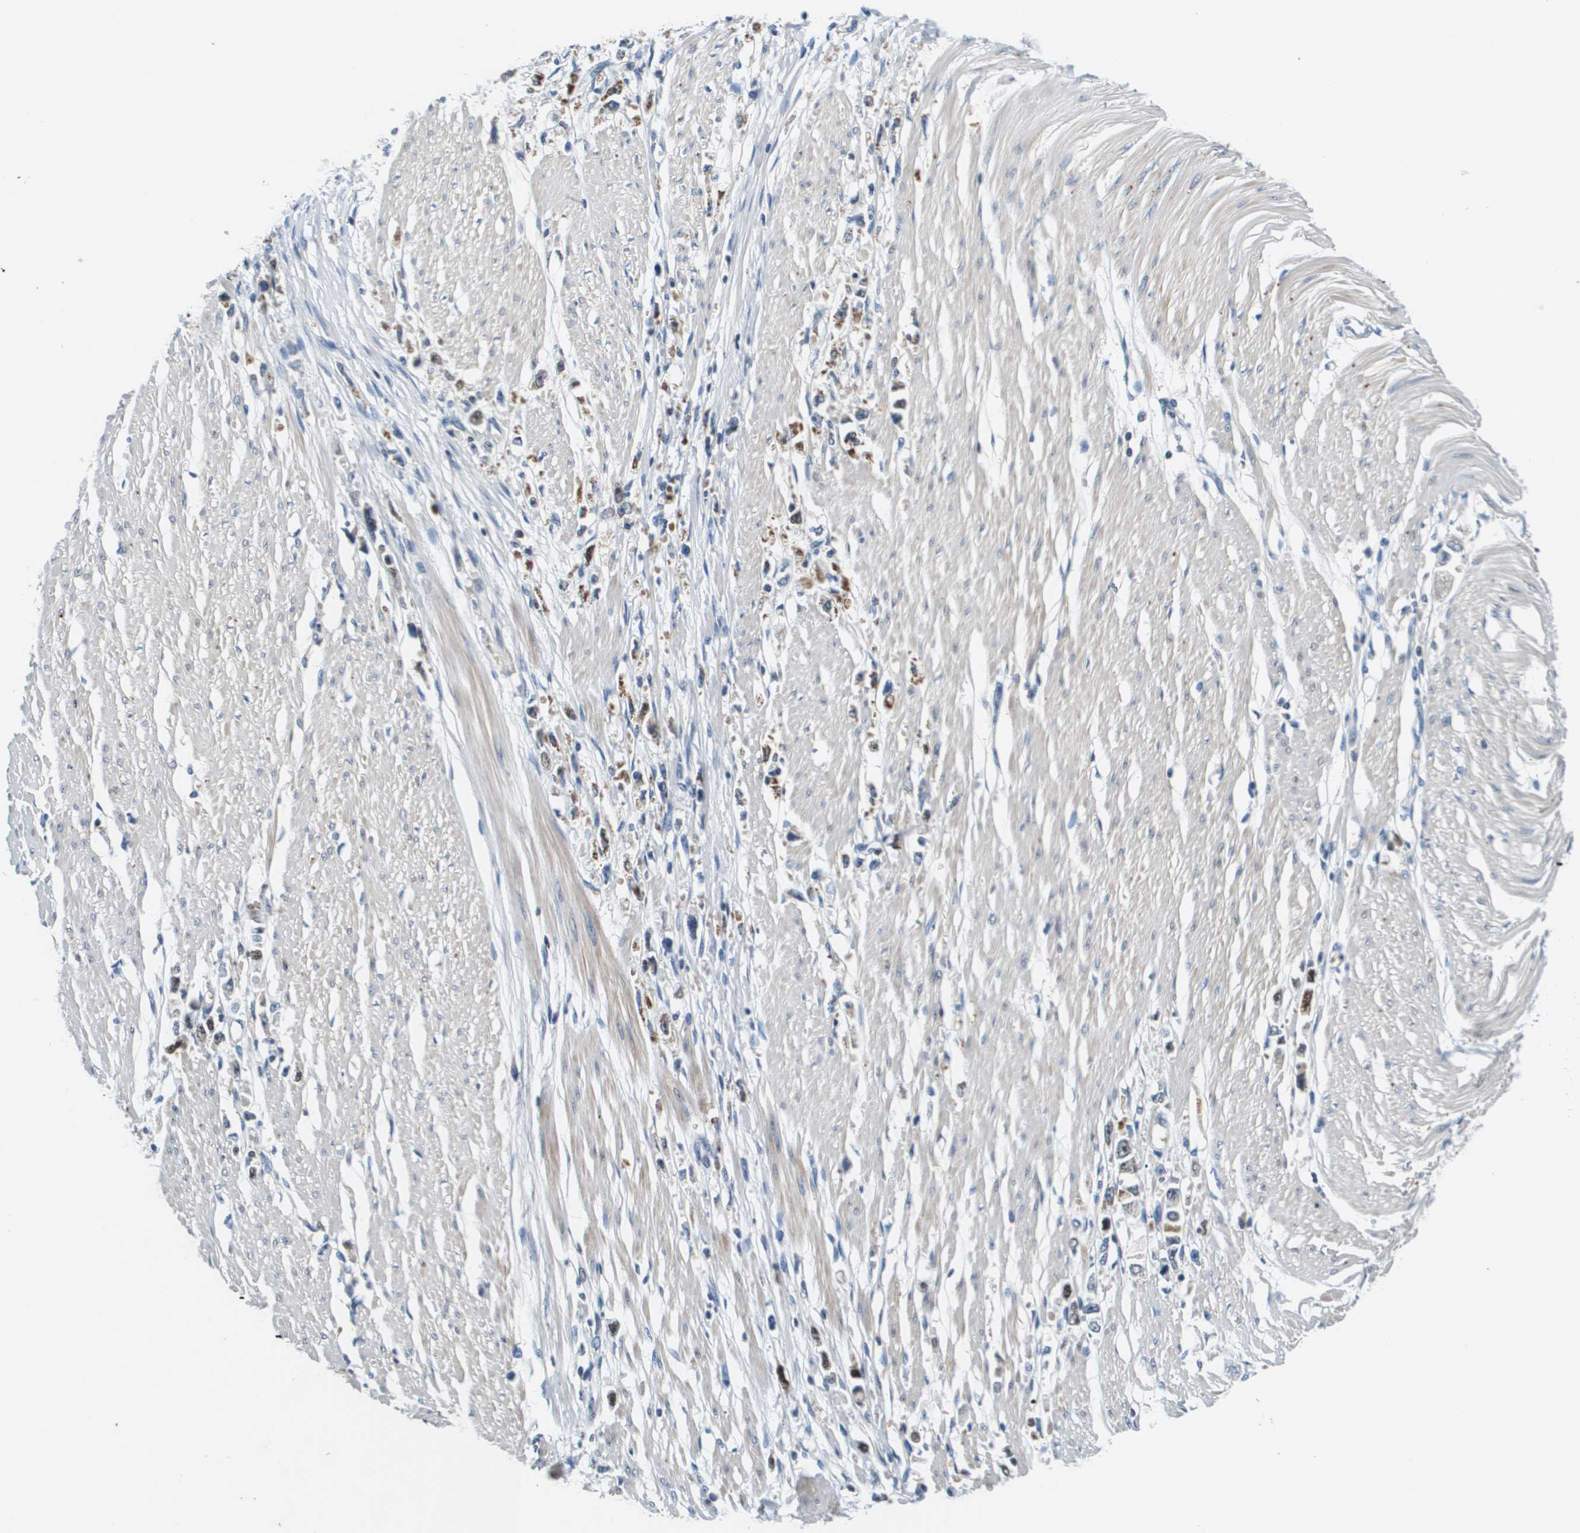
{"staining": {"intensity": "moderate", "quantity": "<25%", "location": "cytoplasmic/membranous"}, "tissue": "stomach cancer", "cell_type": "Tumor cells", "image_type": "cancer", "snomed": [{"axis": "morphology", "description": "Adenocarcinoma, NOS"}, {"axis": "topography", "description": "Stomach"}], "caption": "A brown stain shows moderate cytoplasmic/membranous staining of a protein in human stomach cancer tumor cells.", "gene": "KCNQ5", "patient": {"sex": "female", "age": 59}}